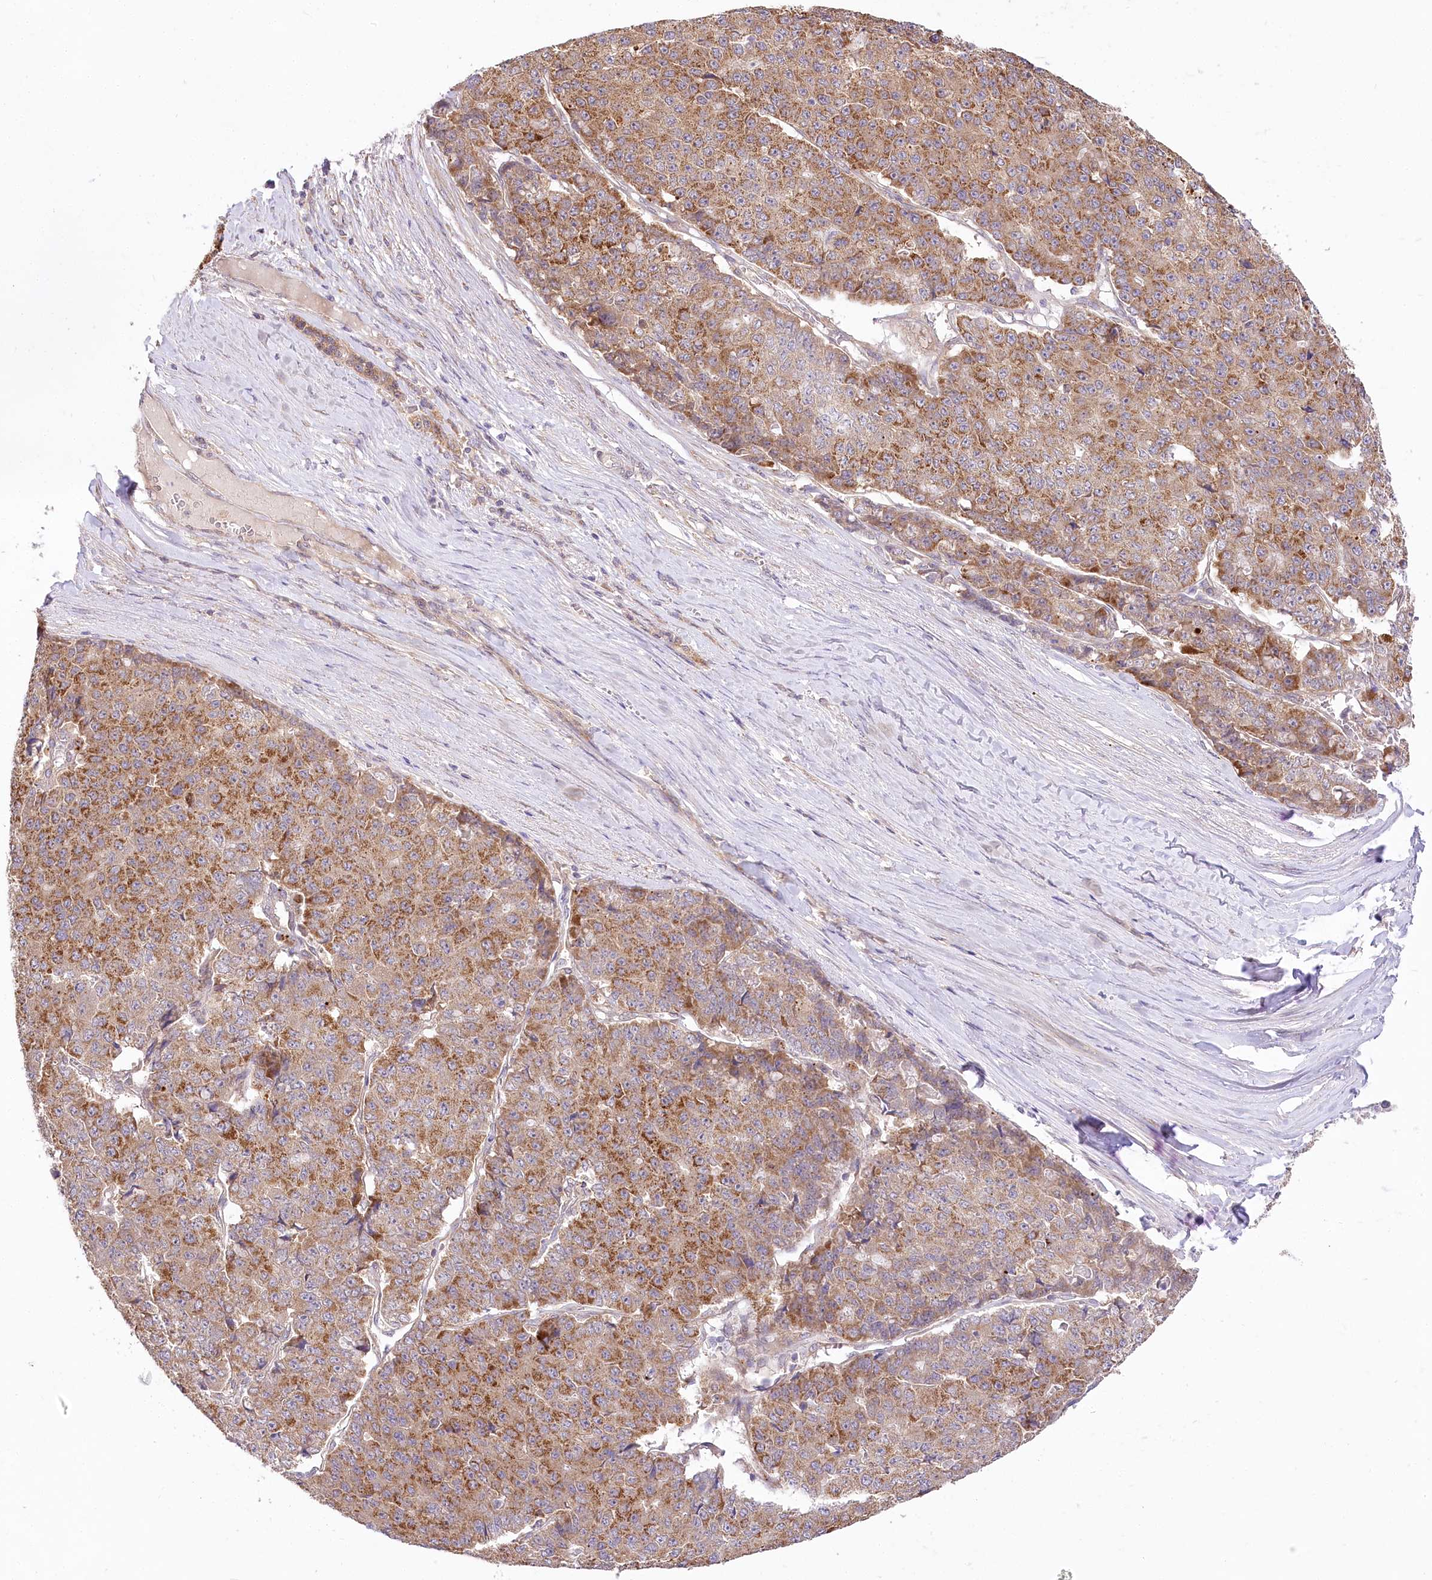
{"staining": {"intensity": "moderate", "quantity": ">75%", "location": "cytoplasmic/membranous"}, "tissue": "pancreatic cancer", "cell_type": "Tumor cells", "image_type": "cancer", "snomed": [{"axis": "morphology", "description": "Adenocarcinoma, NOS"}, {"axis": "topography", "description": "Pancreas"}], "caption": "There is medium levels of moderate cytoplasmic/membranous positivity in tumor cells of adenocarcinoma (pancreatic), as demonstrated by immunohistochemical staining (brown color).", "gene": "PYROXD1", "patient": {"sex": "male", "age": 50}}